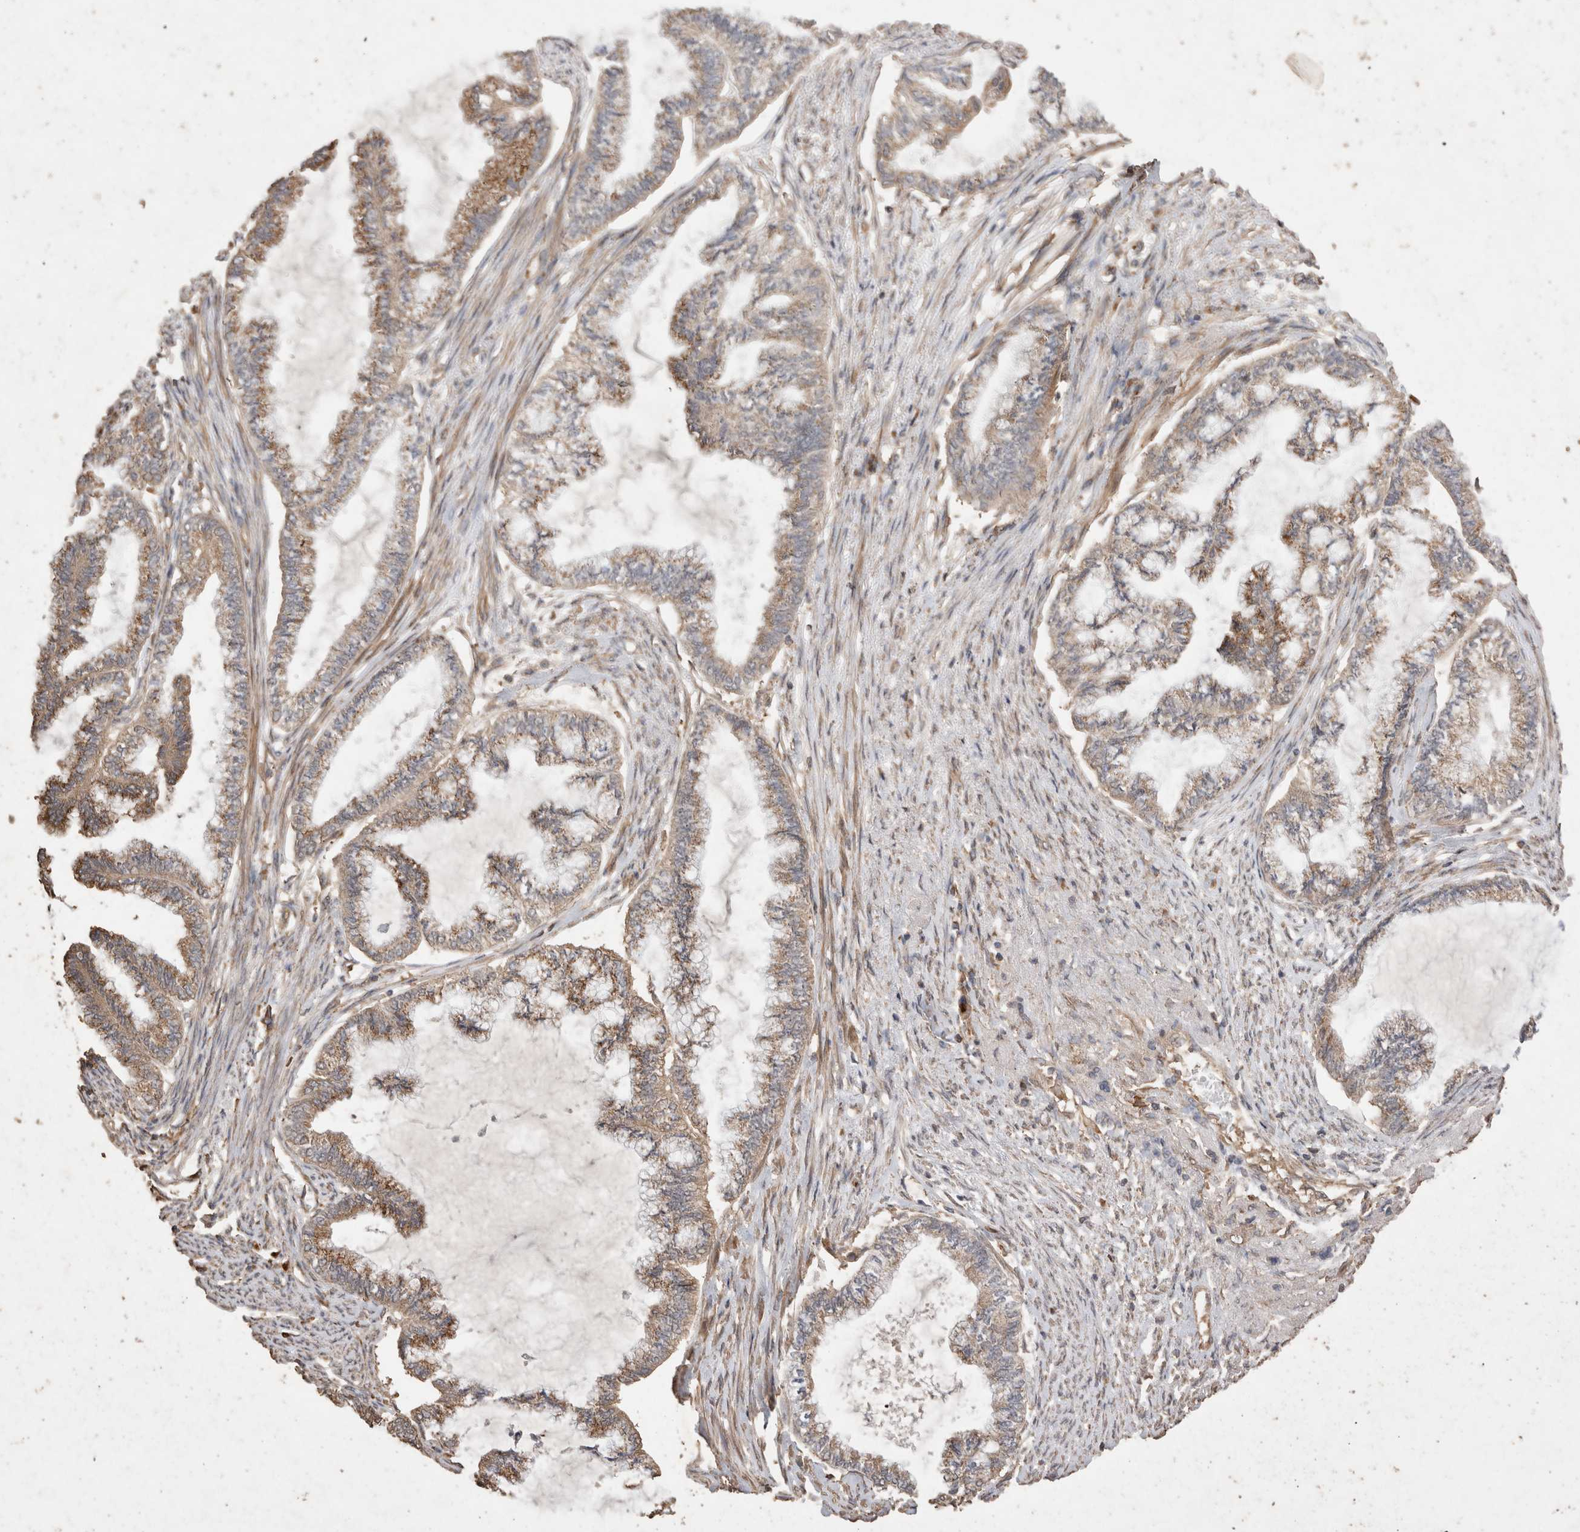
{"staining": {"intensity": "moderate", "quantity": ">75%", "location": "cytoplasmic/membranous"}, "tissue": "endometrial cancer", "cell_type": "Tumor cells", "image_type": "cancer", "snomed": [{"axis": "morphology", "description": "Adenocarcinoma, NOS"}, {"axis": "topography", "description": "Endometrium"}], "caption": "IHC staining of endometrial adenocarcinoma, which demonstrates medium levels of moderate cytoplasmic/membranous expression in approximately >75% of tumor cells indicating moderate cytoplasmic/membranous protein positivity. The staining was performed using DAB (3,3'-diaminobenzidine) (brown) for protein detection and nuclei were counterstained in hematoxylin (blue).", "gene": "SNX31", "patient": {"sex": "female", "age": 86}}